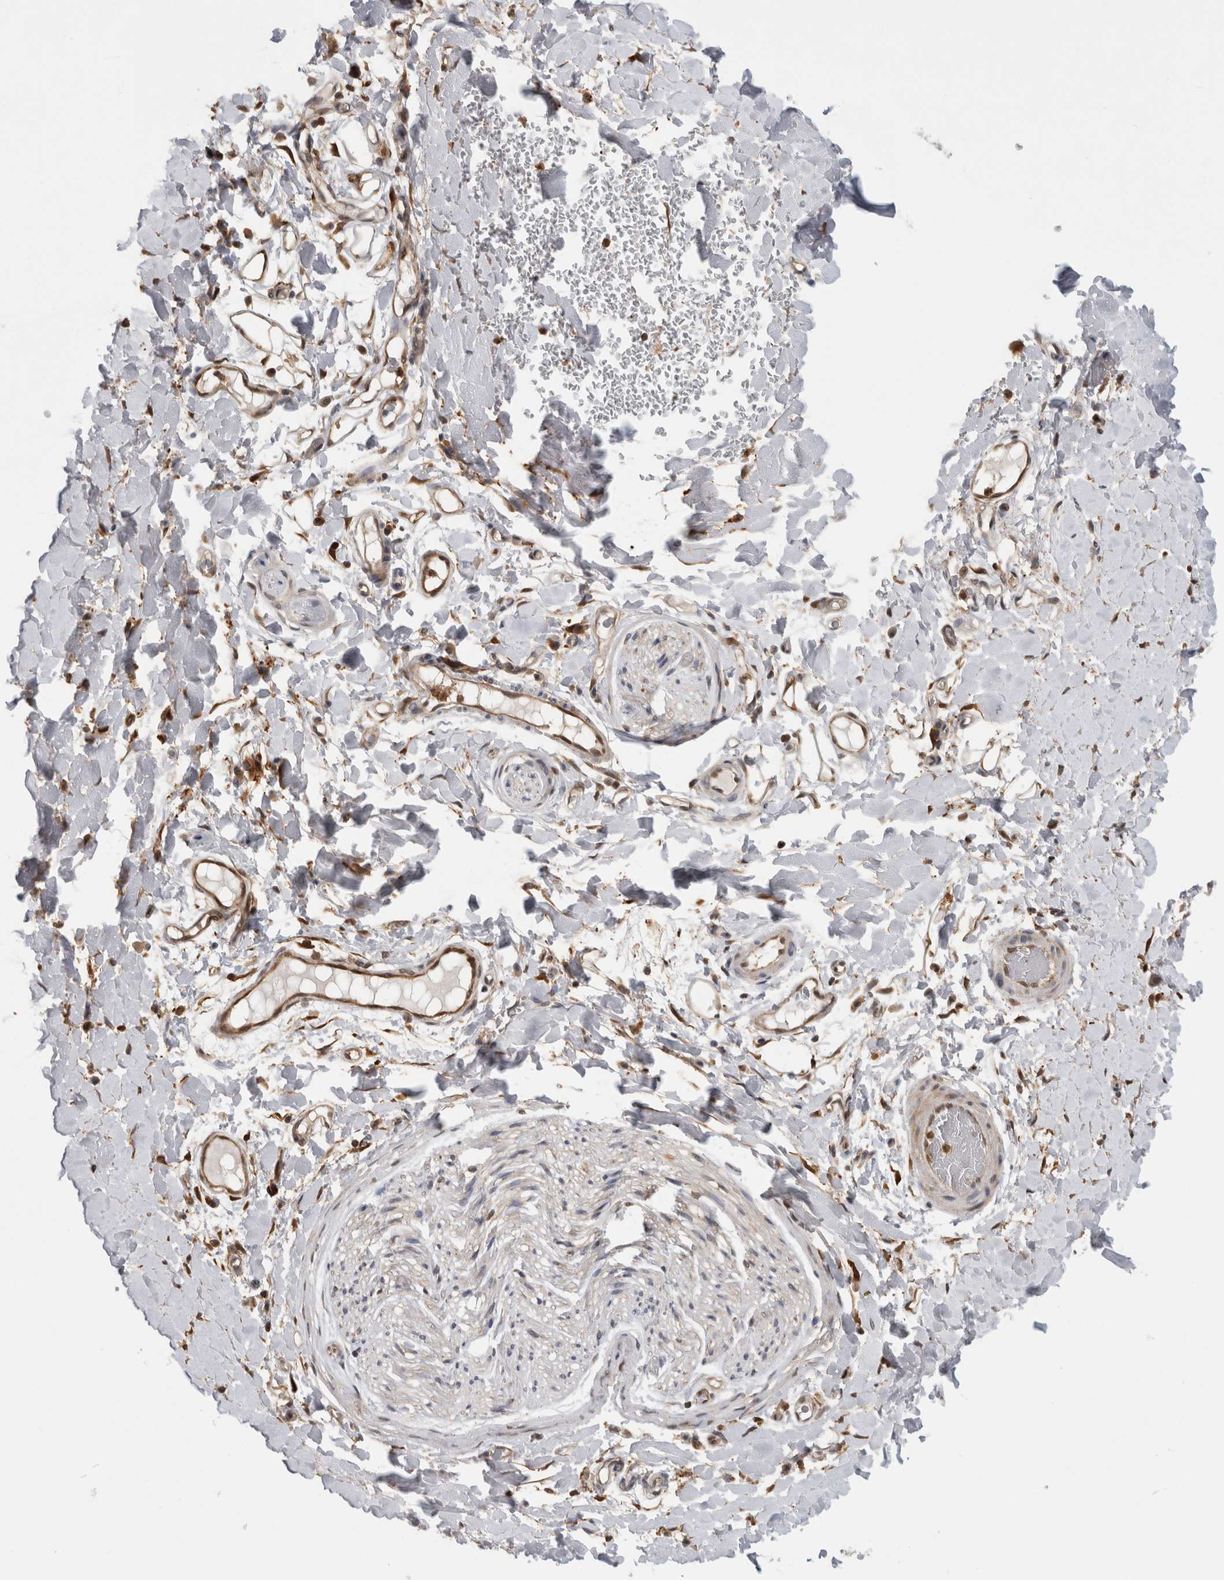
{"staining": {"intensity": "moderate", "quantity": "25%-75%", "location": "cytoplasmic/membranous"}, "tissue": "adipose tissue", "cell_type": "Adipocytes", "image_type": "normal", "snomed": [{"axis": "morphology", "description": "Normal tissue, NOS"}, {"axis": "morphology", "description": "Adenocarcinoma, NOS"}, {"axis": "topography", "description": "Esophagus"}], "caption": "Immunohistochemistry (IHC) micrograph of normal adipose tissue: adipose tissue stained using immunohistochemistry (IHC) exhibits medium levels of moderate protein expression localized specifically in the cytoplasmic/membranous of adipocytes, appearing as a cytoplasmic/membranous brown color.", "gene": "ASTN2", "patient": {"sex": "male", "age": 62}}